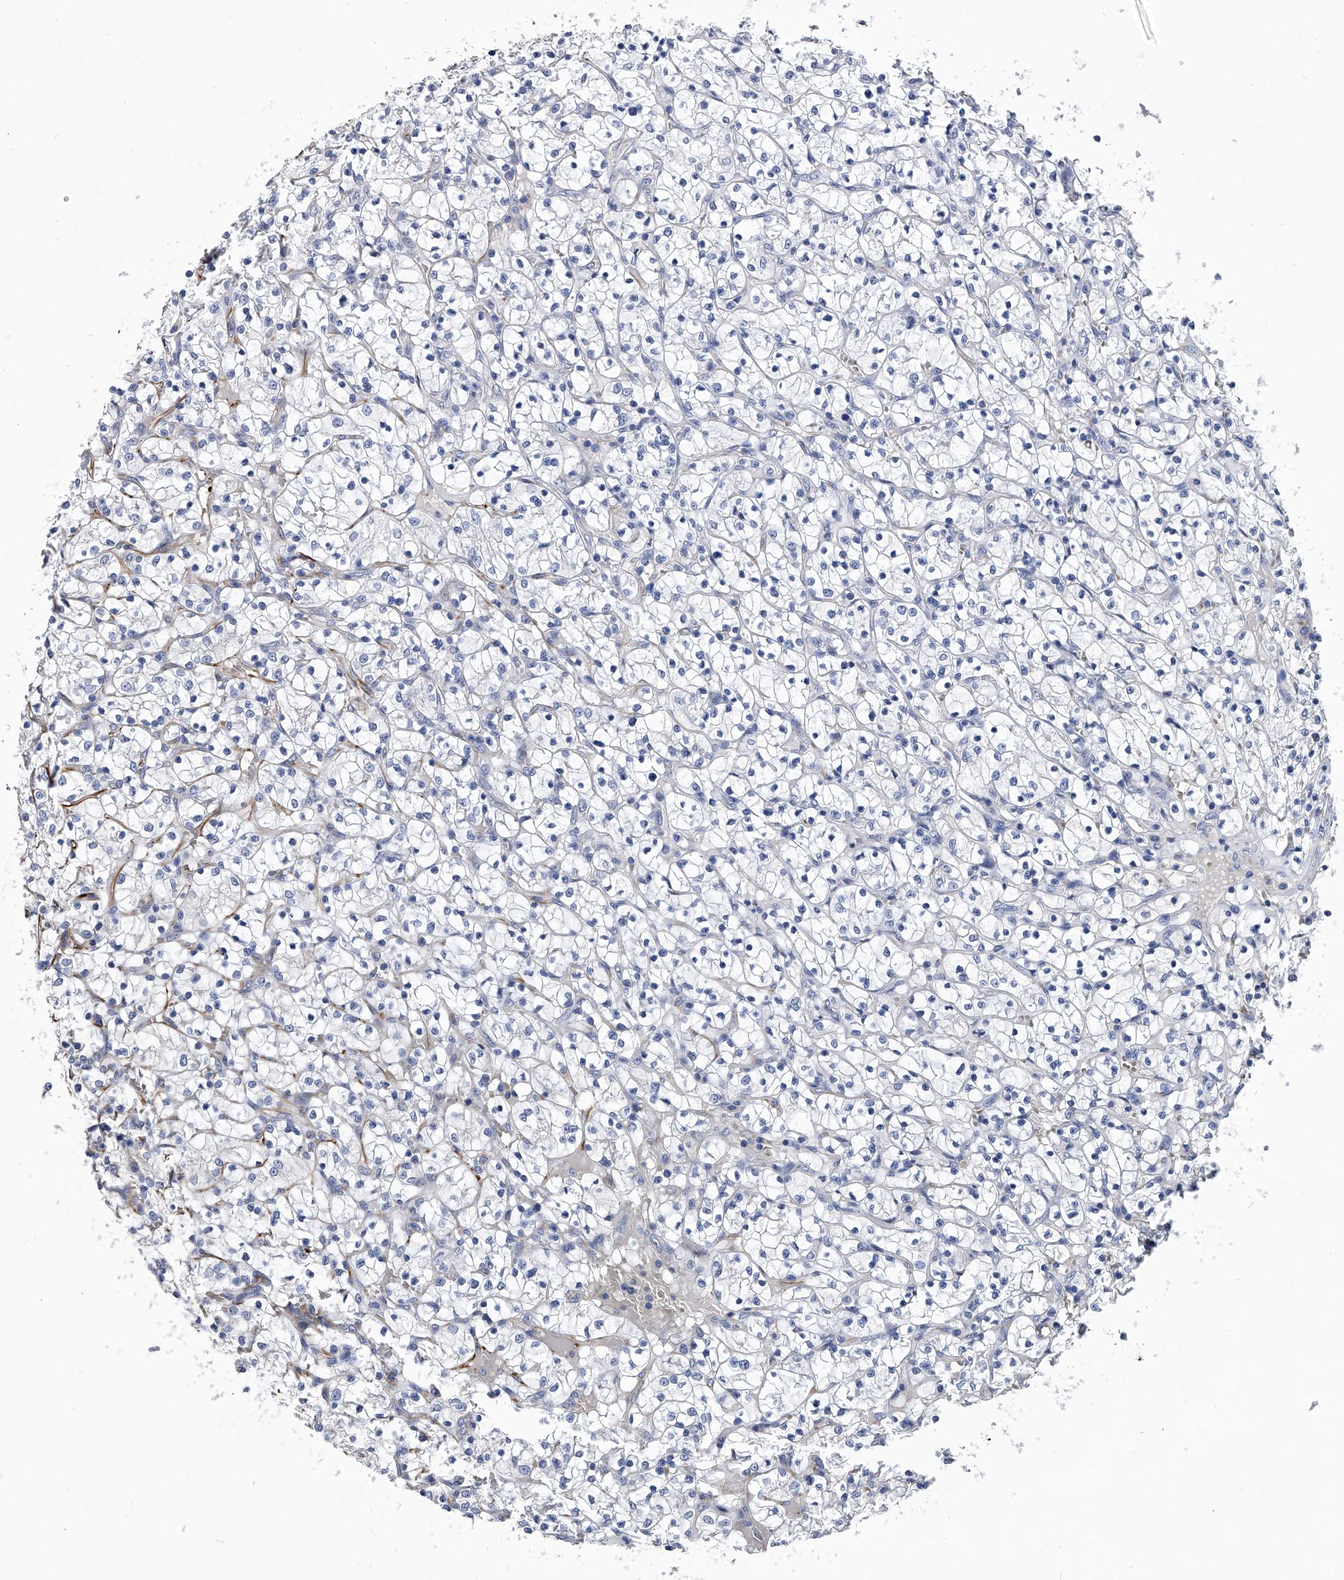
{"staining": {"intensity": "negative", "quantity": "none", "location": "none"}, "tissue": "renal cancer", "cell_type": "Tumor cells", "image_type": "cancer", "snomed": [{"axis": "morphology", "description": "Adenocarcinoma, NOS"}, {"axis": "topography", "description": "Kidney"}], "caption": "Tumor cells show no significant staining in renal cancer.", "gene": "EFCAB7", "patient": {"sex": "female", "age": 69}}